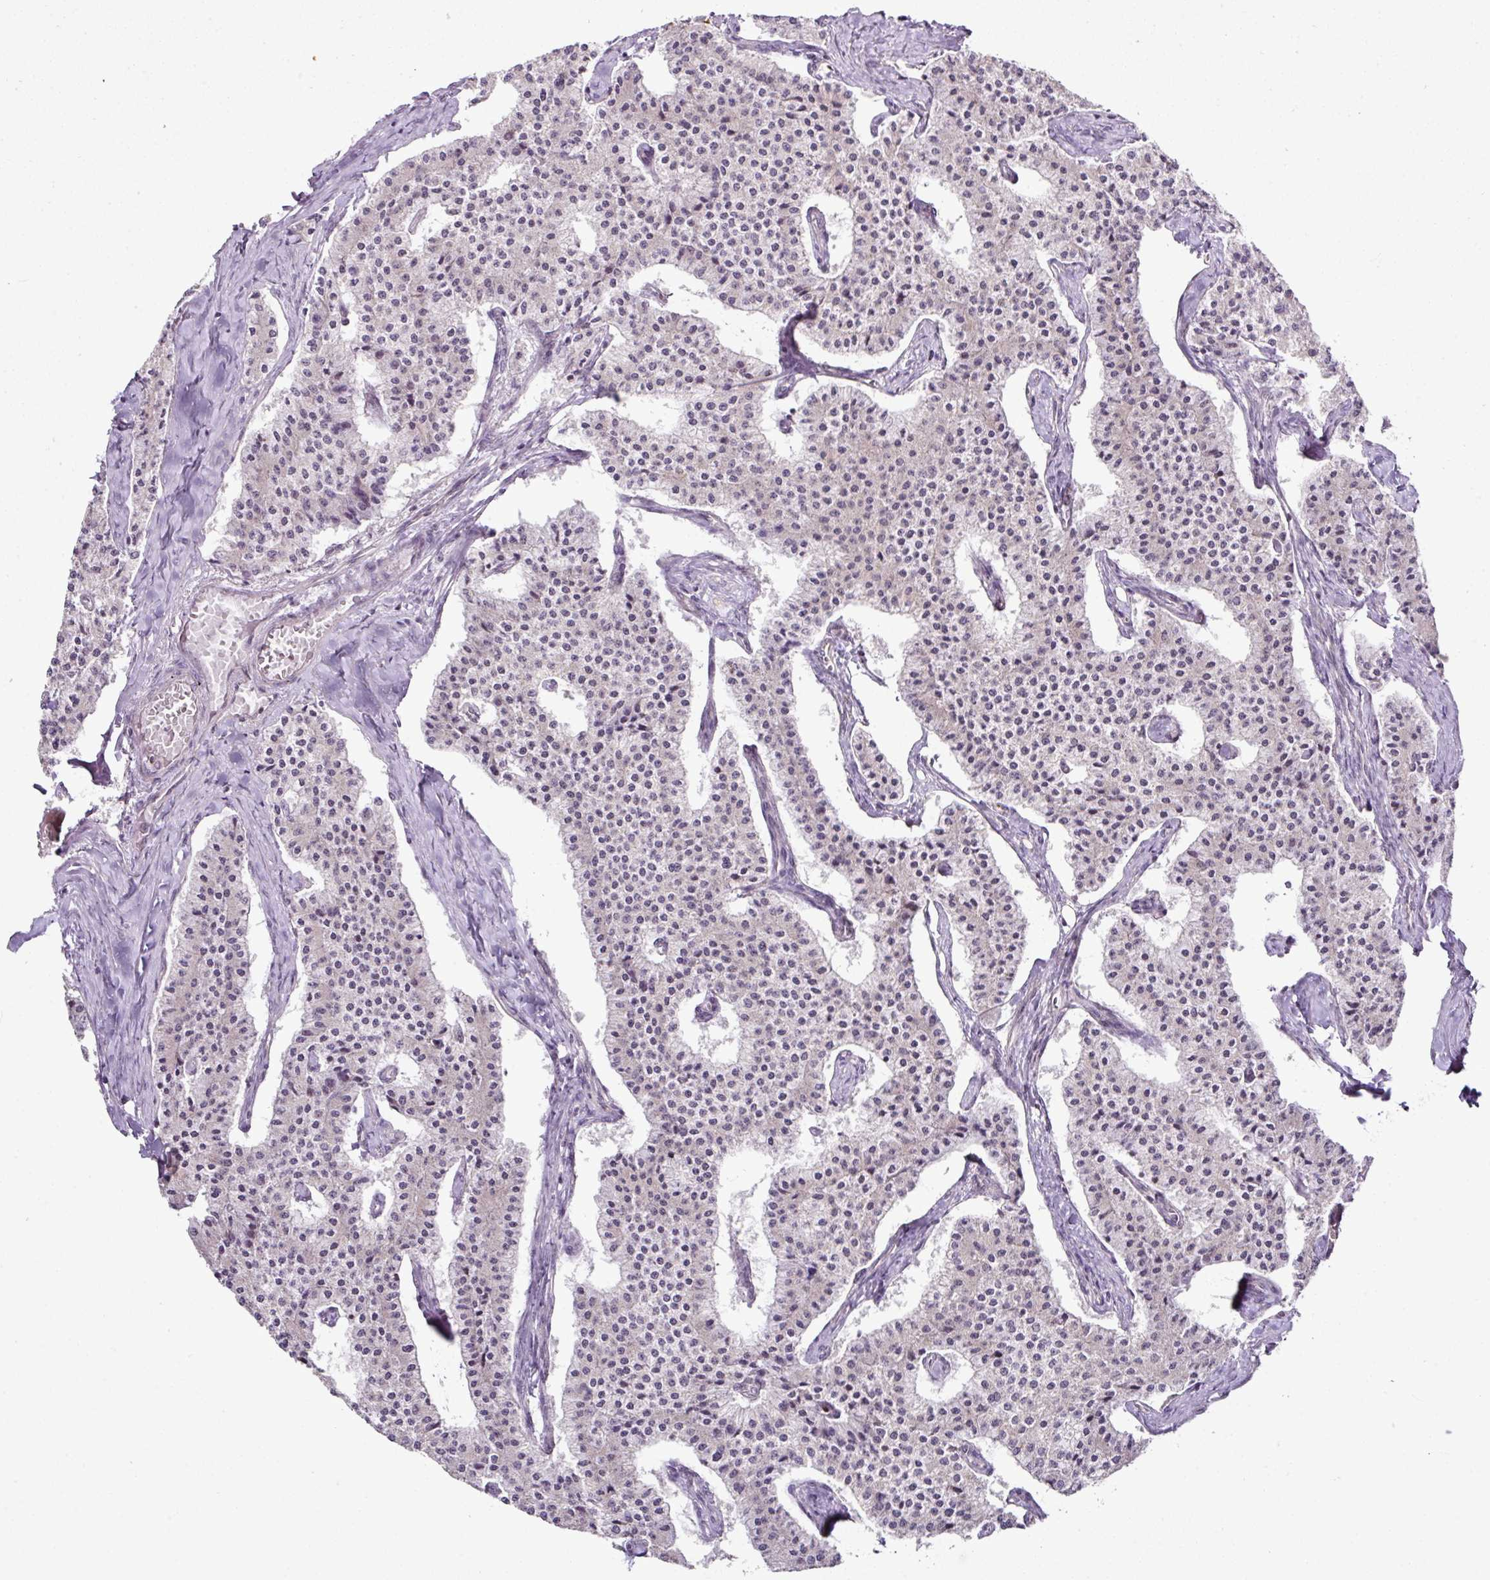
{"staining": {"intensity": "negative", "quantity": "none", "location": "none"}, "tissue": "carcinoid", "cell_type": "Tumor cells", "image_type": "cancer", "snomed": [{"axis": "morphology", "description": "Carcinoid, malignant, NOS"}, {"axis": "topography", "description": "Colon"}], "caption": "A high-resolution photomicrograph shows immunohistochemistry (IHC) staining of carcinoid, which demonstrates no significant positivity in tumor cells.", "gene": "FAM32A", "patient": {"sex": "female", "age": 52}}